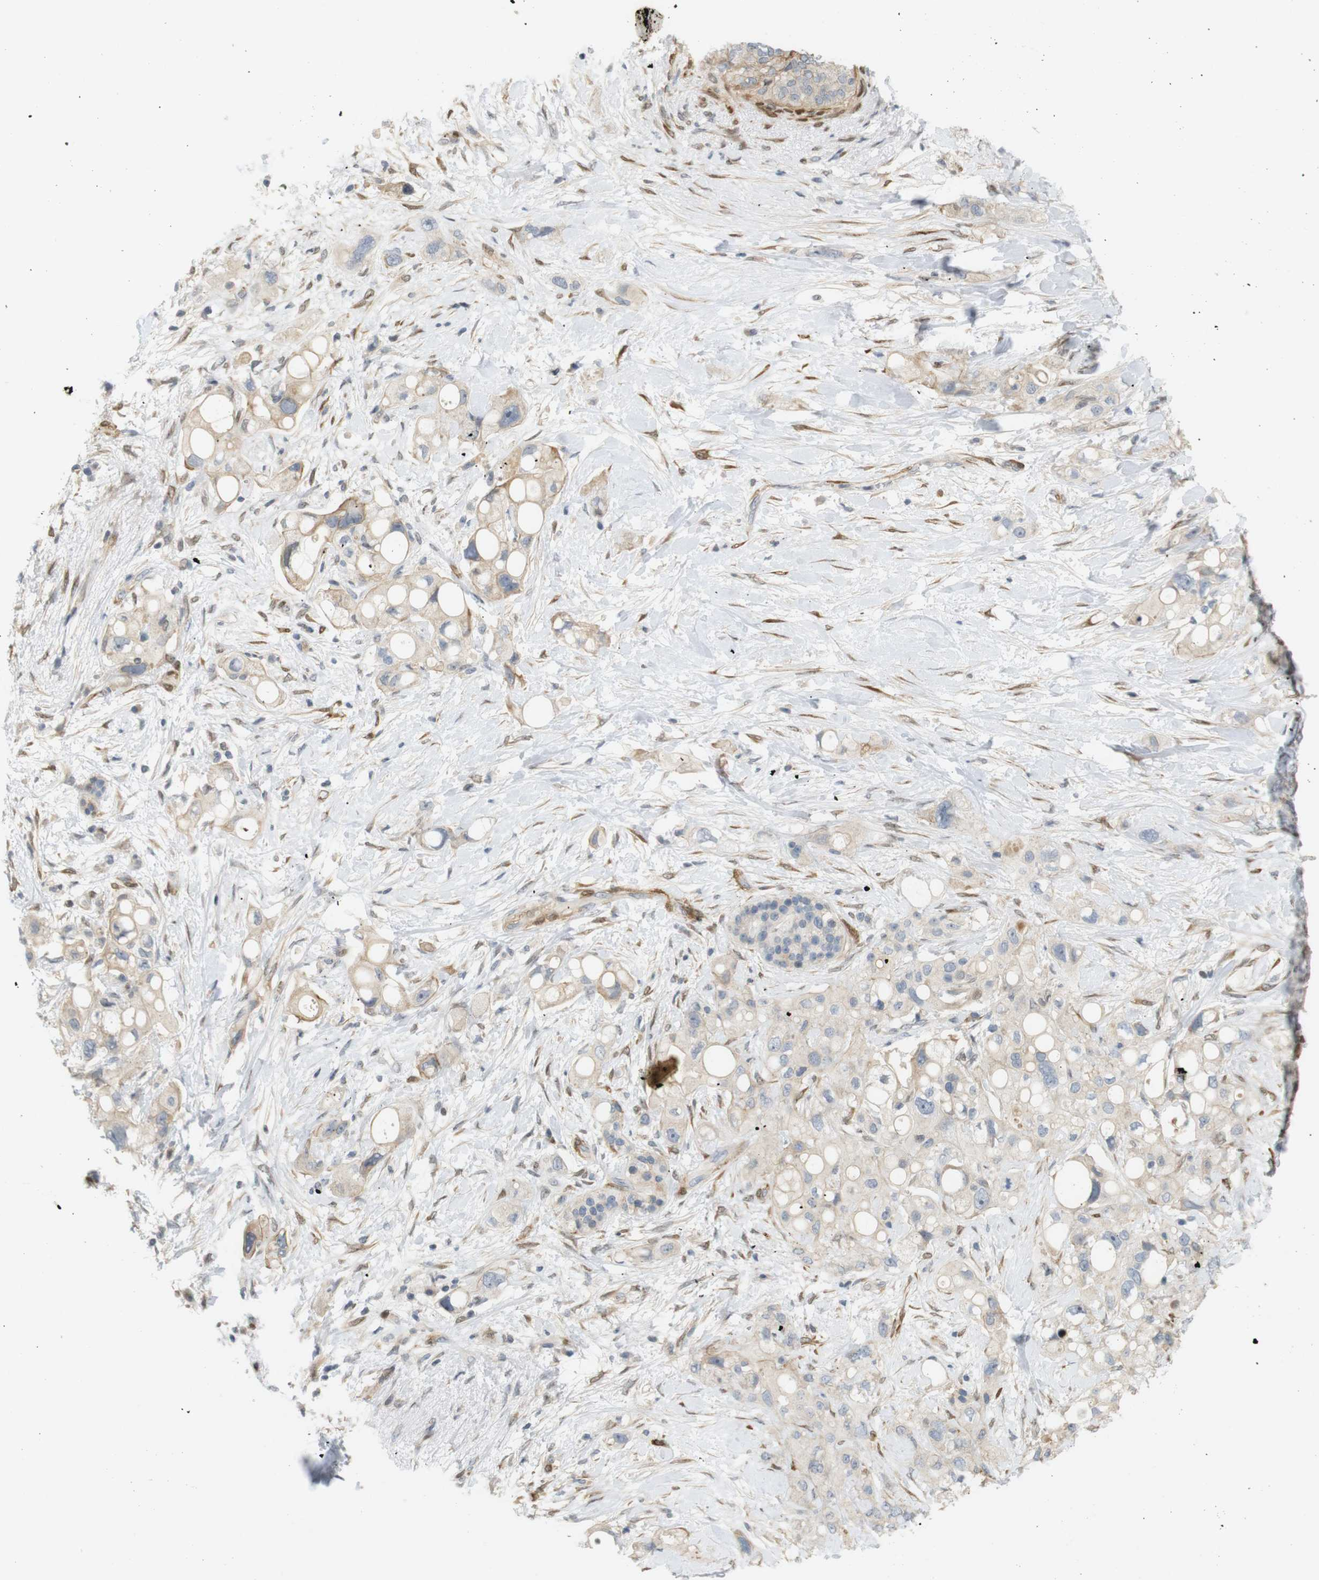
{"staining": {"intensity": "weak", "quantity": "25%-75%", "location": "cytoplasmic/membranous"}, "tissue": "pancreatic cancer", "cell_type": "Tumor cells", "image_type": "cancer", "snomed": [{"axis": "morphology", "description": "Adenocarcinoma, NOS"}, {"axis": "topography", "description": "Pancreas"}], "caption": "Protein staining of pancreatic cancer tissue displays weak cytoplasmic/membranous expression in approximately 25%-75% of tumor cells.", "gene": "PPP1R14A", "patient": {"sex": "female", "age": 56}}